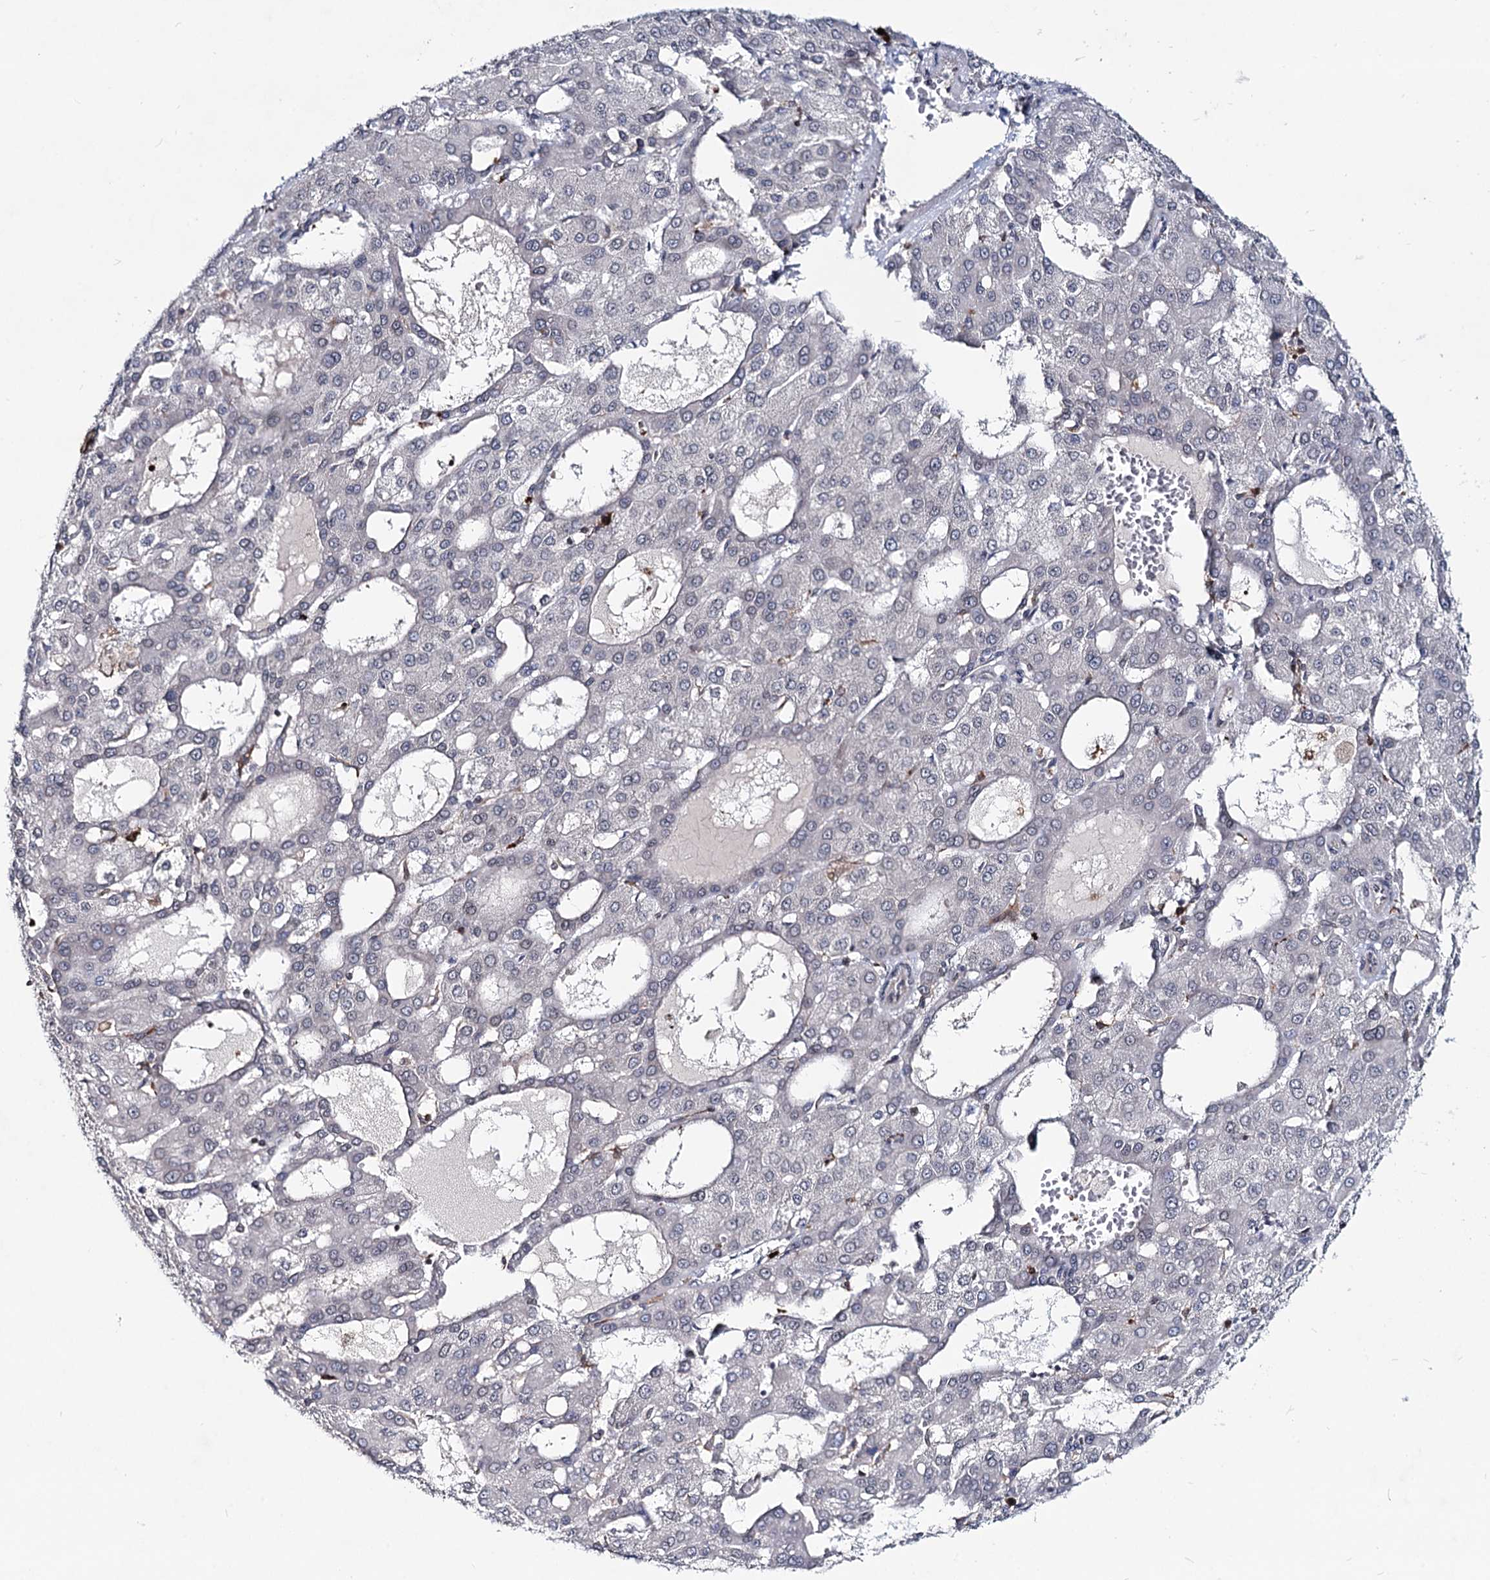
{"staining": {"intensity": "negative", "quantity": "none", "location": "none"}, "tissue": "liver cancer", "cell_type": "Tumor cells", "image_type": "cancer", "snomed": [{"axis": "morphology", "description": "Carcinoma, Hepatocellular, NOS"}, {"axis": "topography", "description": "Liver"}], "caption": "This photomicrograph is of hepatocellular carcinoma (liver) stained with immunohistochemistry to label a protein in brown with the nuclei are counter-stained blue. There is no expression in tumor cells.", "gene": "RNF6", "patient": {"sex": "male", "age": 47}}